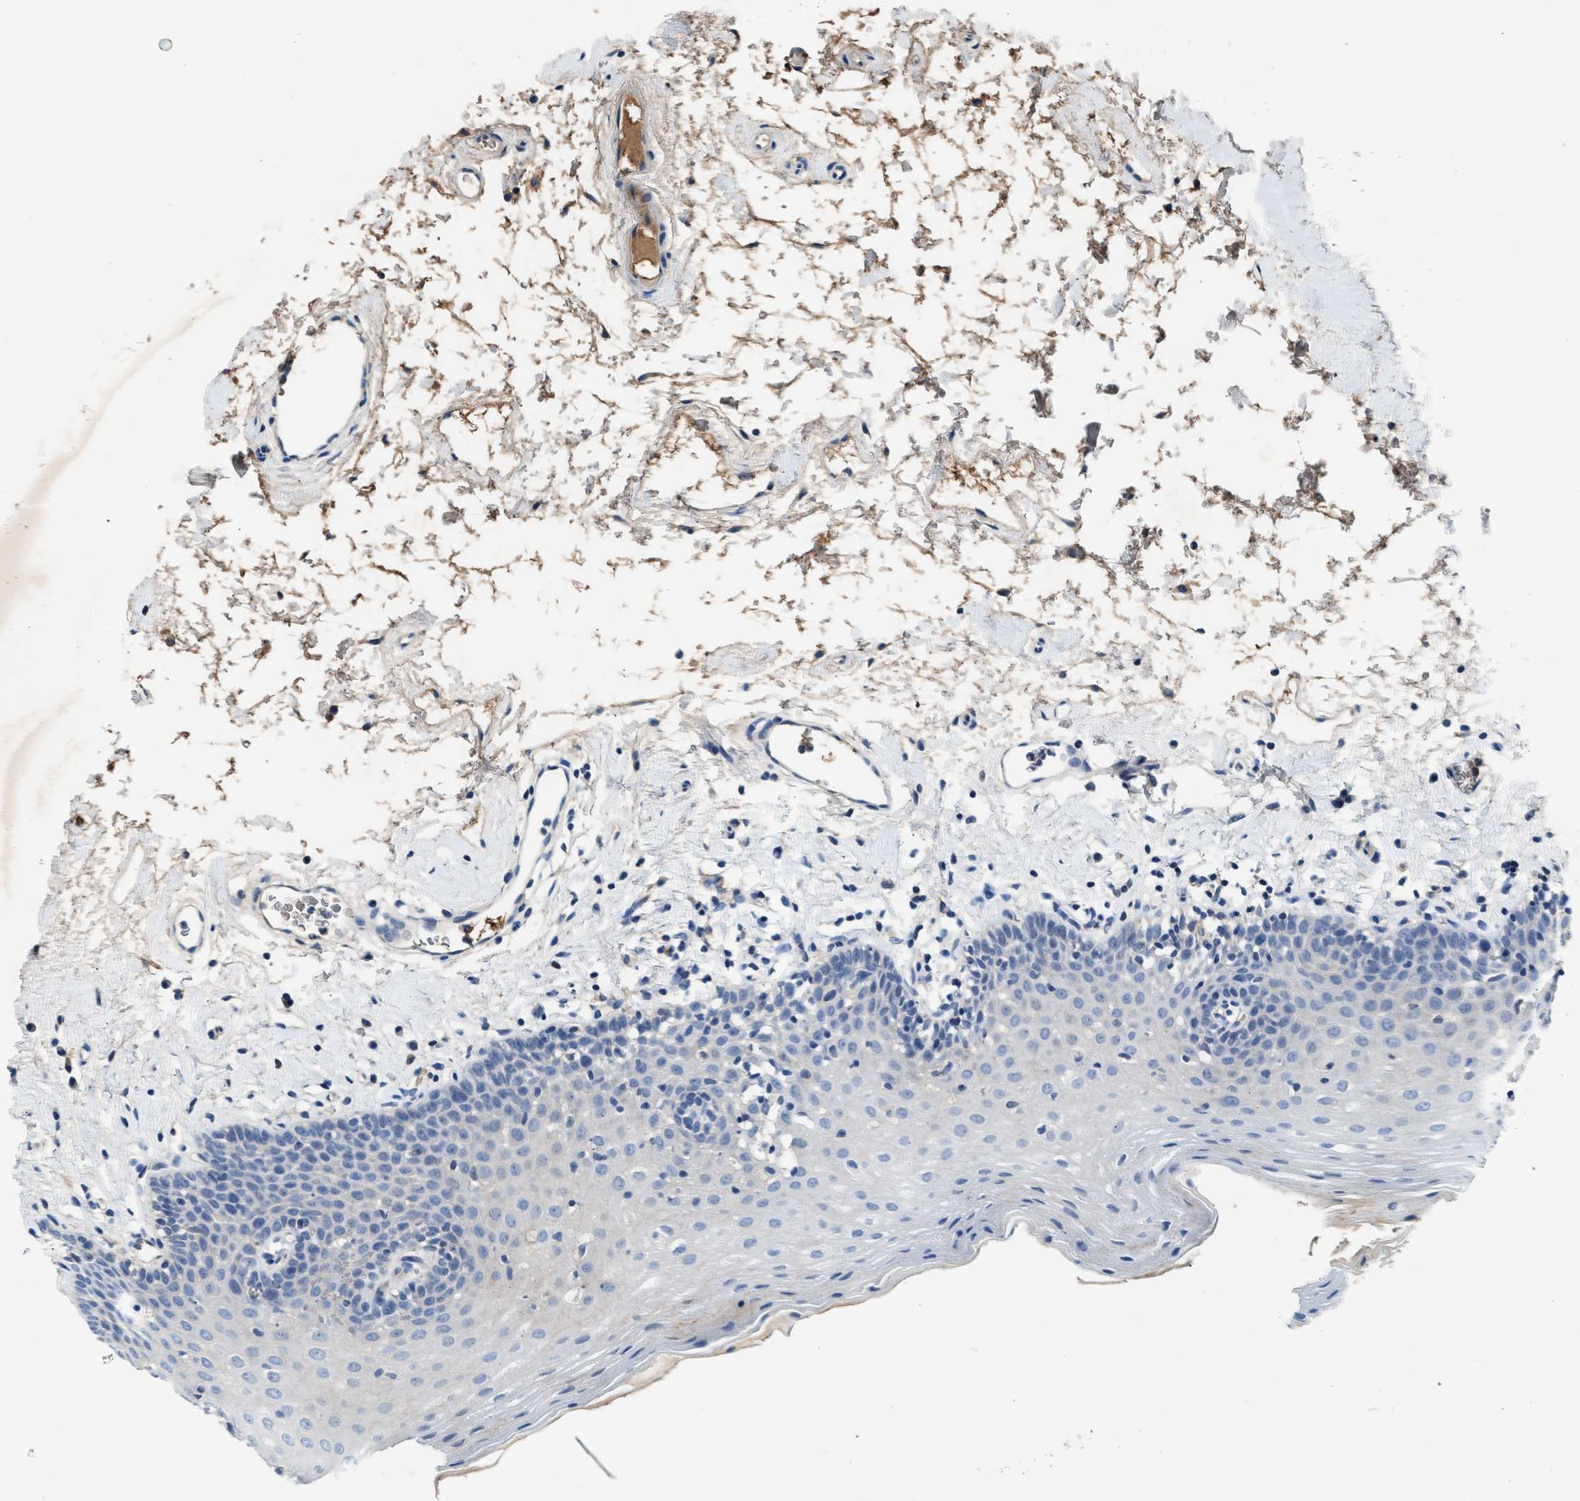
{"staining": {"intensity": "weak", "quantity": "<25%", "location": "cytoplasmic/membranous"}, "tissue": "oral mucosa", "cell_type": "Squamous epithelial cells", "image_type": "normal", "snomed": [{"axis": "morphology", "description": "Normal tissue, NOS"}, {"axis": "topography", "description": "Oral tissue"}], "caption": "An image of human oral mucosa is negative for staining in squamous epithelial cells.", "gene": "RWDD2B", "patient": {"sex": "male", "age": 66}}